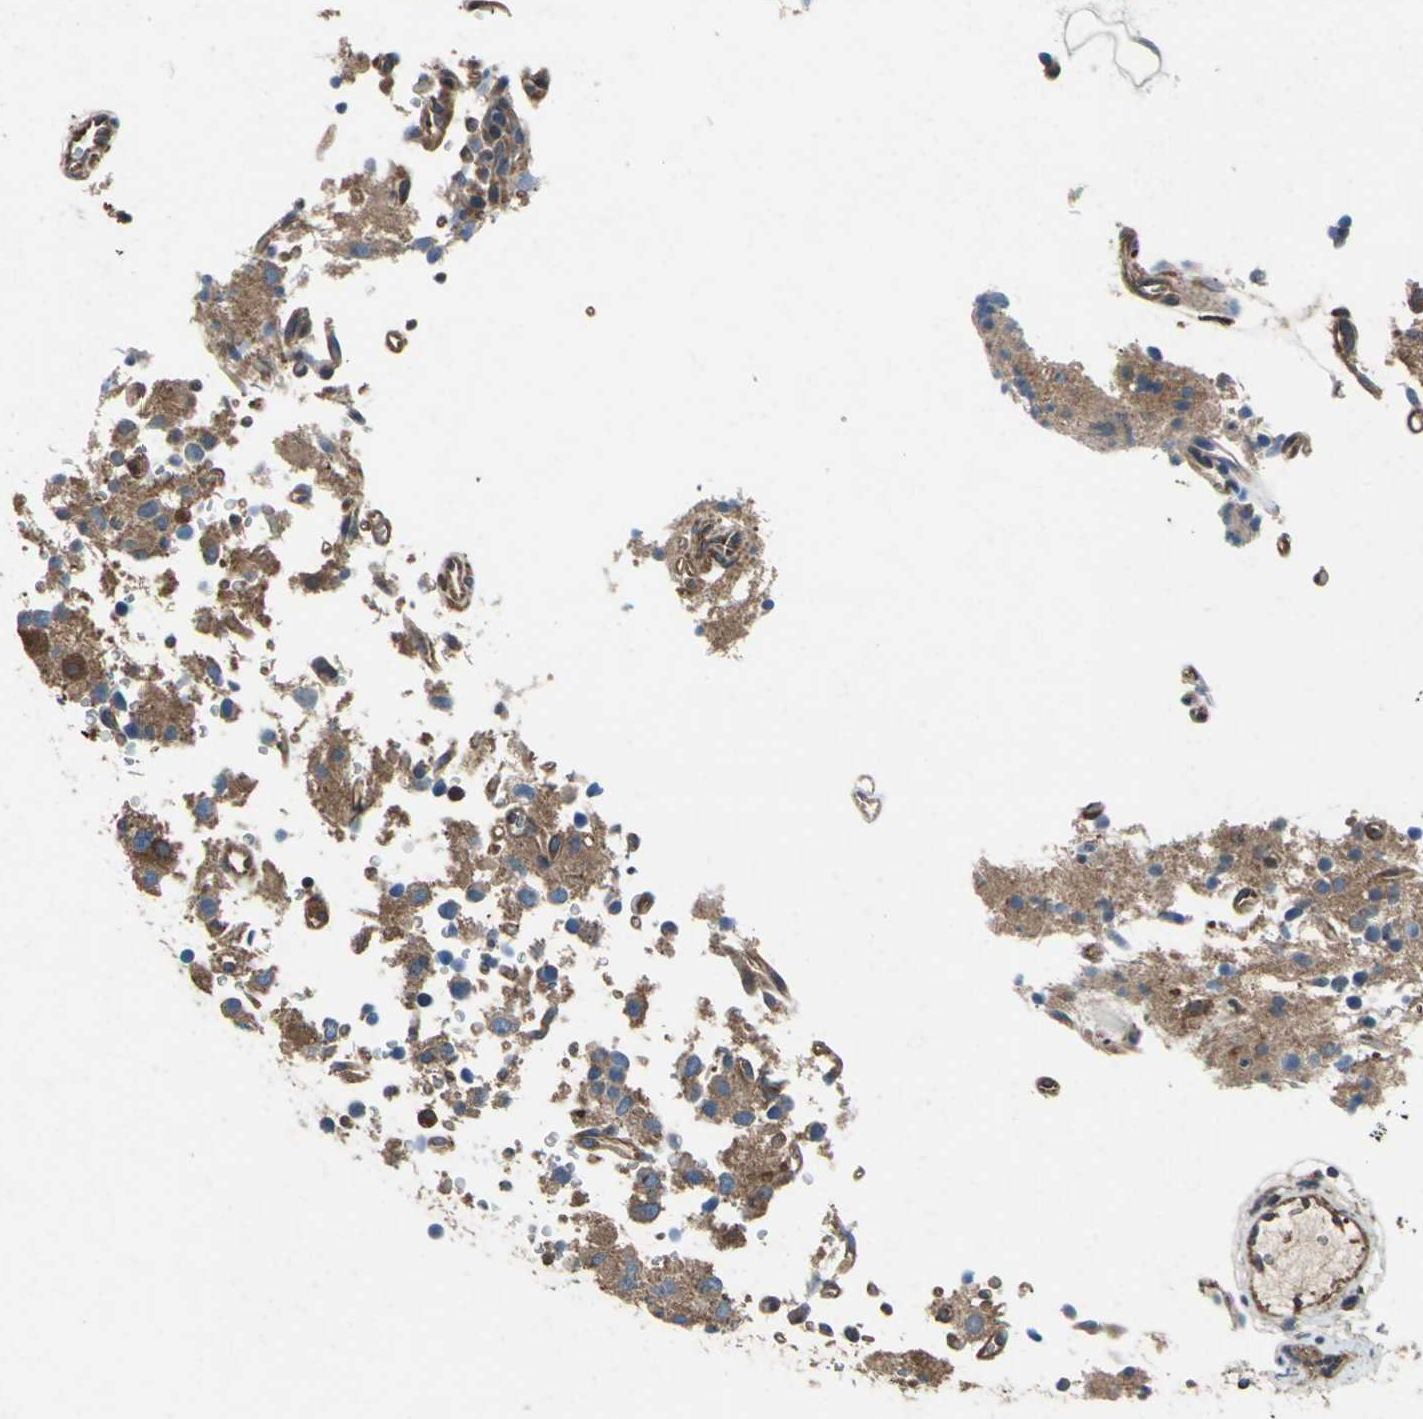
{"staining": {"intensity": "strong", "quantity": ">75%", "location": "cytoplasmic/membranous"}, "tissue": "glioma", "cell_type": "Tumor cells", "image_type": "cancer", "snomed": [{"axis": "morphology", "description": "Glioma, malignant, High grade"}, {"axis": "topography", "description": "Brain"}], "caption": "Brown immunohistochemical staining in human glioma demonstrates strong cytoplasmic/membranous positivity in about >75% of tumor cells.", "gene": "CAPN1", "patient": {"sex": "male", "age": 47}}